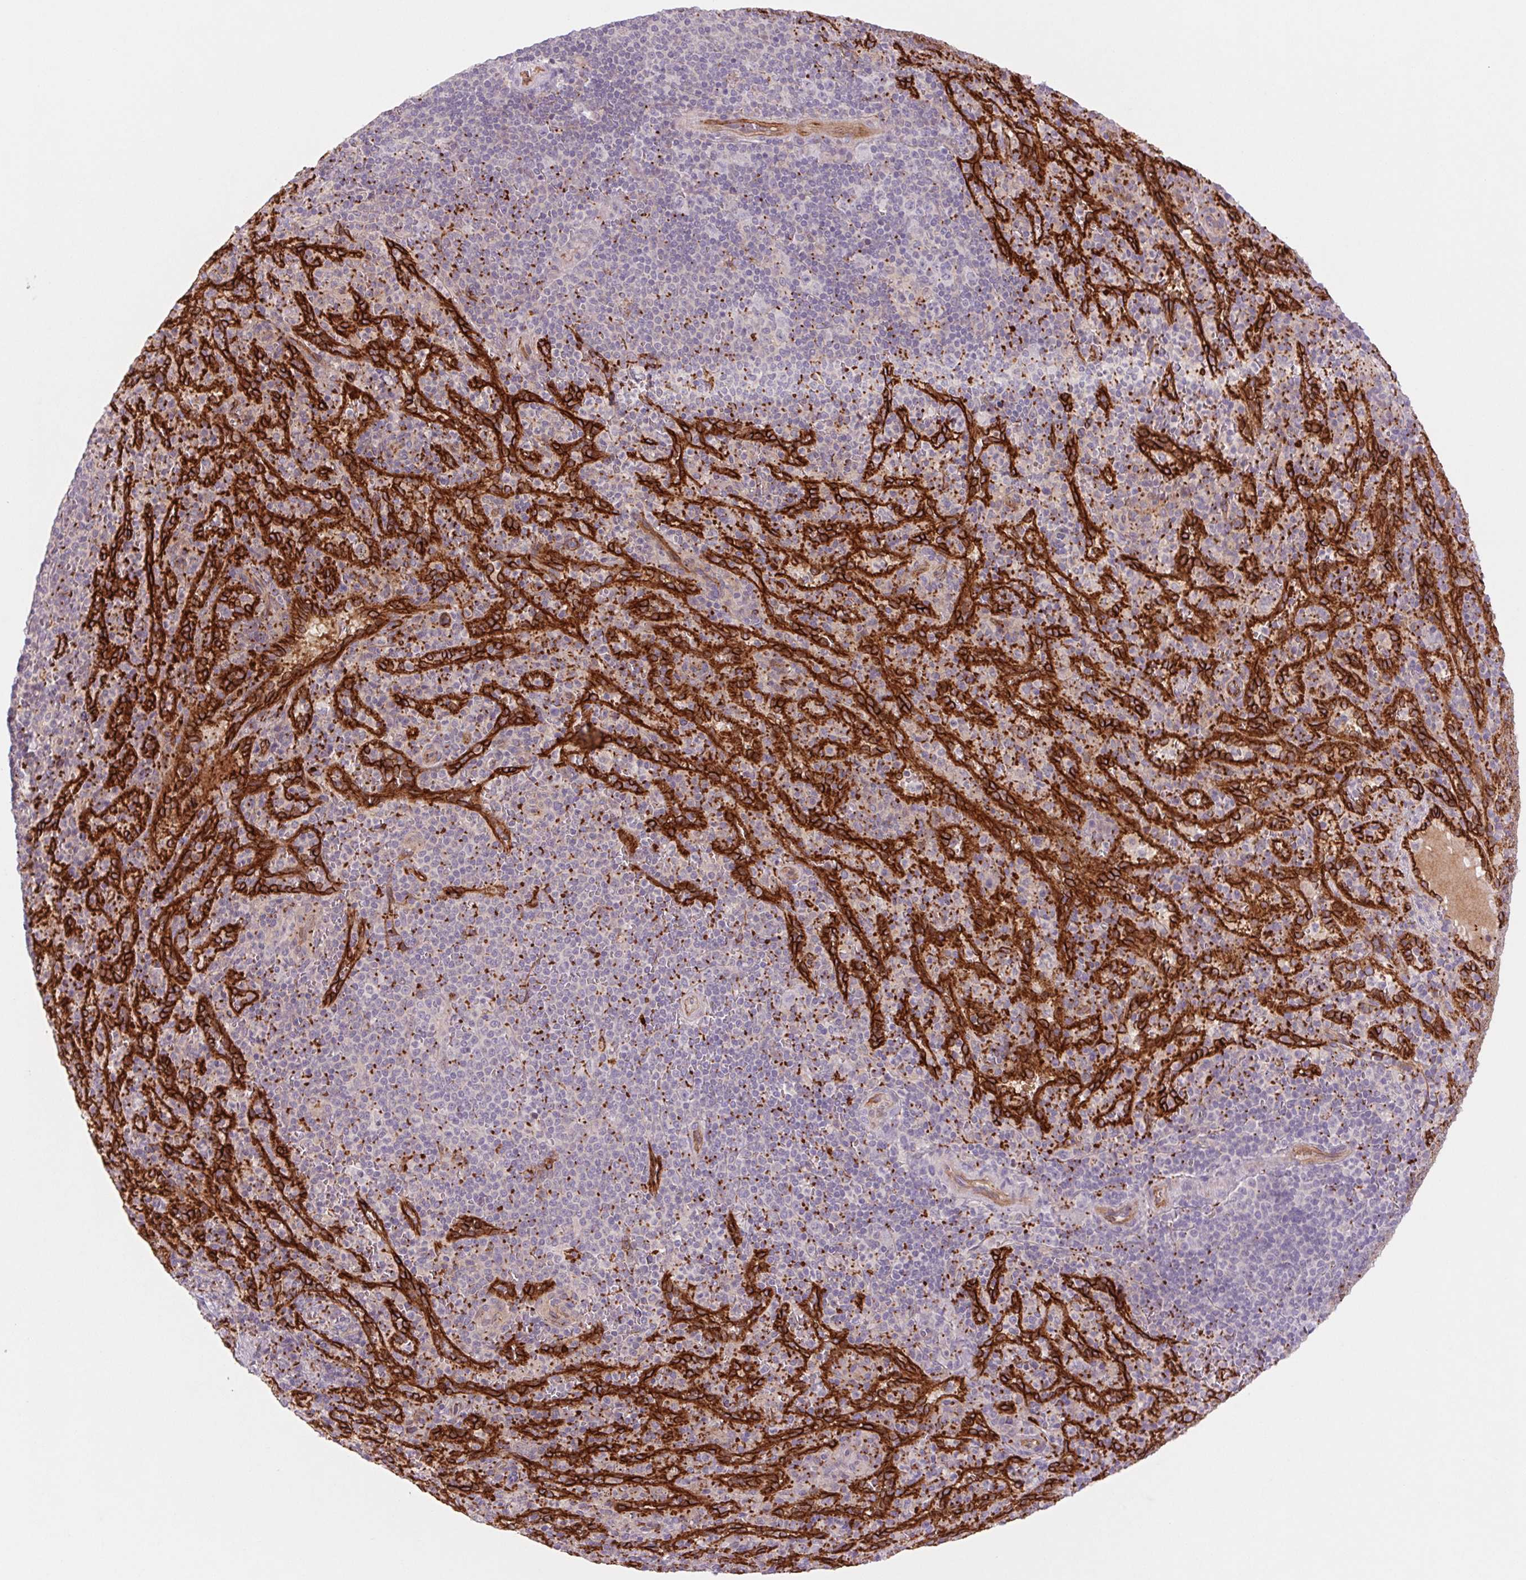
{"staining": {"intensity": "moderate", "quantity": "<25%", "location": "cytoplasmic/membranous"}, "tissue": "spleen", "cell_type": "Cells in red pulp", "image_type": "normal", "snomed": [{"axis": "morphology", "description": "Normal tissue, NOS"}, {"axis": "topography", "description": "Spleen"}], "caption": "DAB immunohistochemical staining of unremarkable spleen exhibits moderate cytoplasmic/membranous protein staining in about <25% of cells in red pulp. The protein is shown in brown color, while the nuclei are stained blue.", "gene": "MS4A13", "patient": {"sex": "male", "age": 57}}